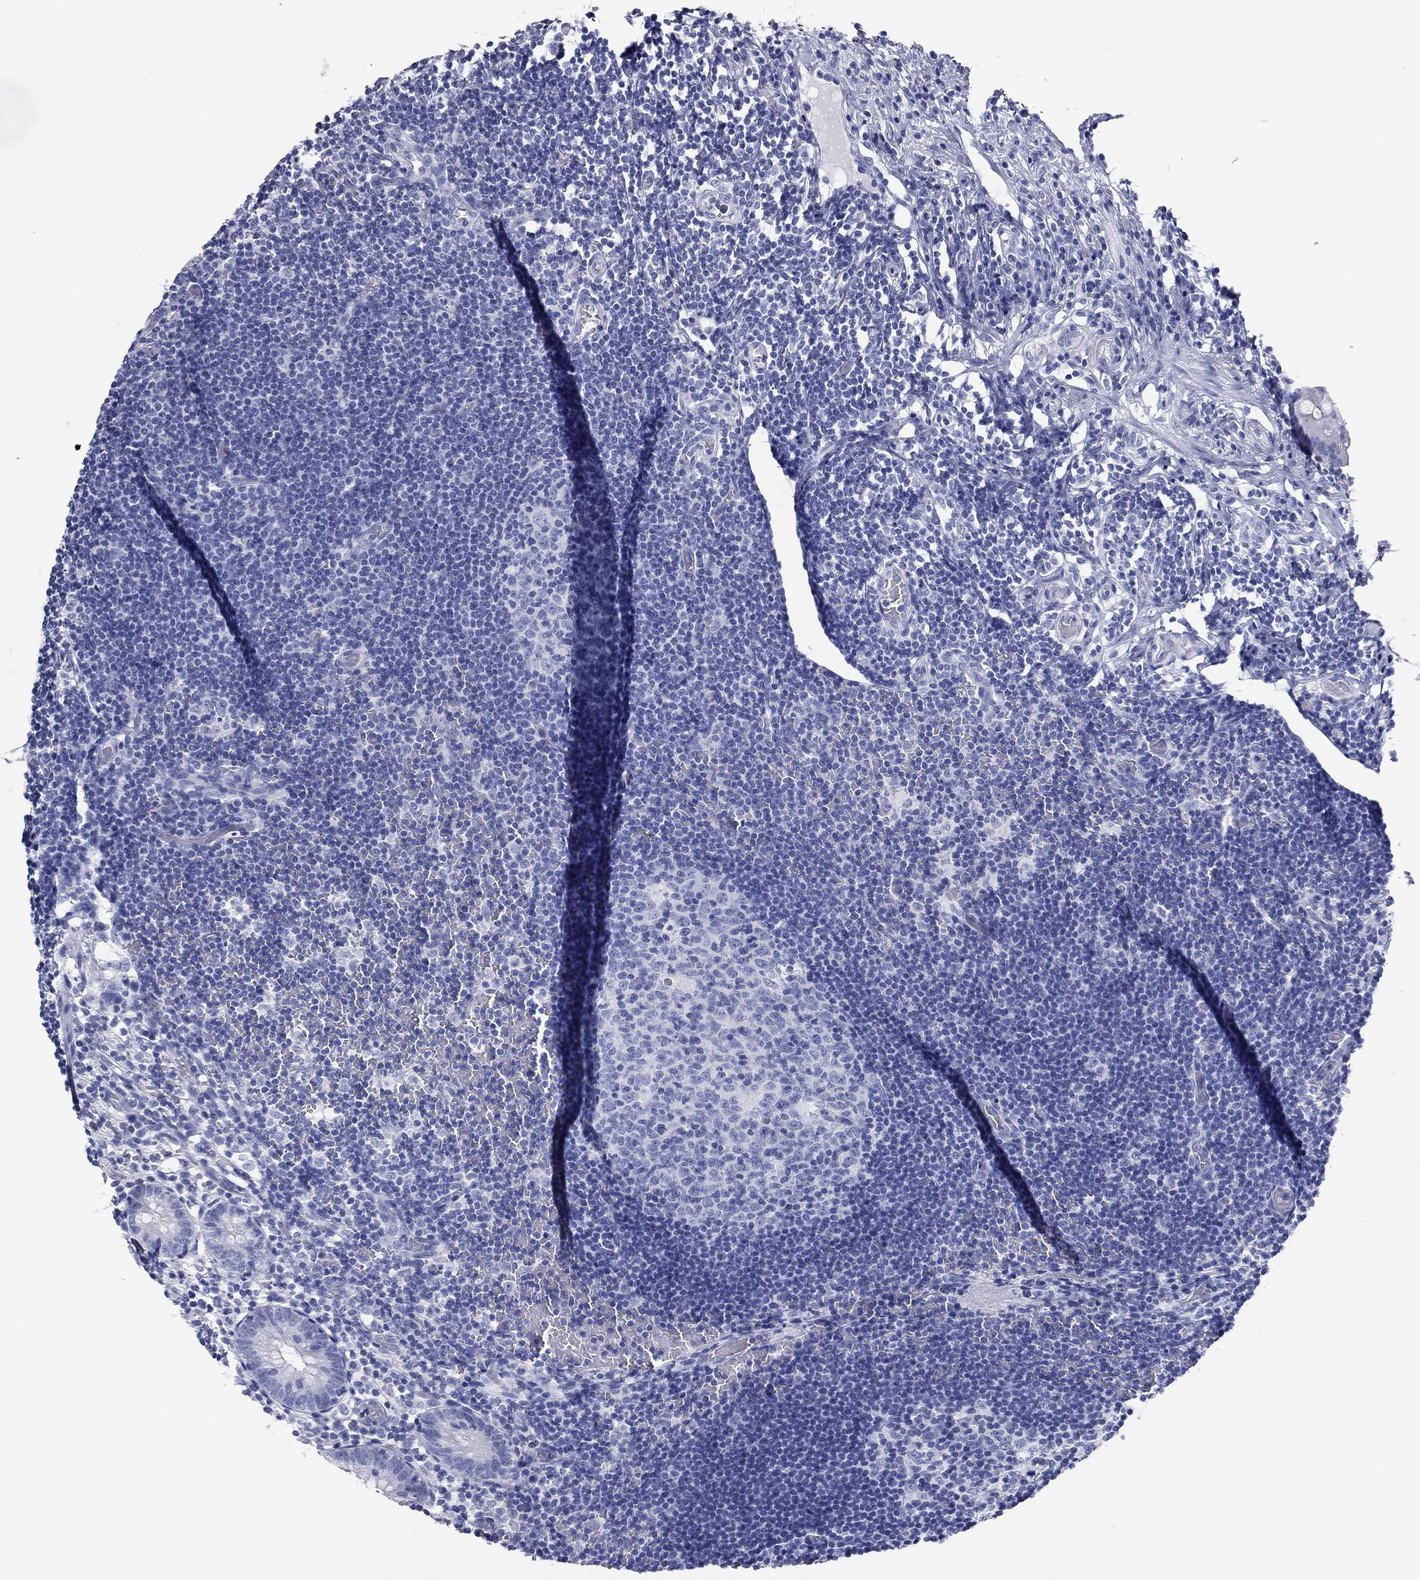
{"staining": {"intensity": "negative", "quantity": "none", "location": "none"}, "tissue": "appendix", "cell_type": "Glandular cells", "image_type": "normal", "snomed": [{"axis": "morphology", "description": "Normal tissue, NOS"}, {"axis": "topography", "description": "Appendix"}], "caption": "Image shows no protein expression in glandular cells of unremarkable appendix.", "gene": "NPPA", "patient": {"sex": "female", "age": 40}}